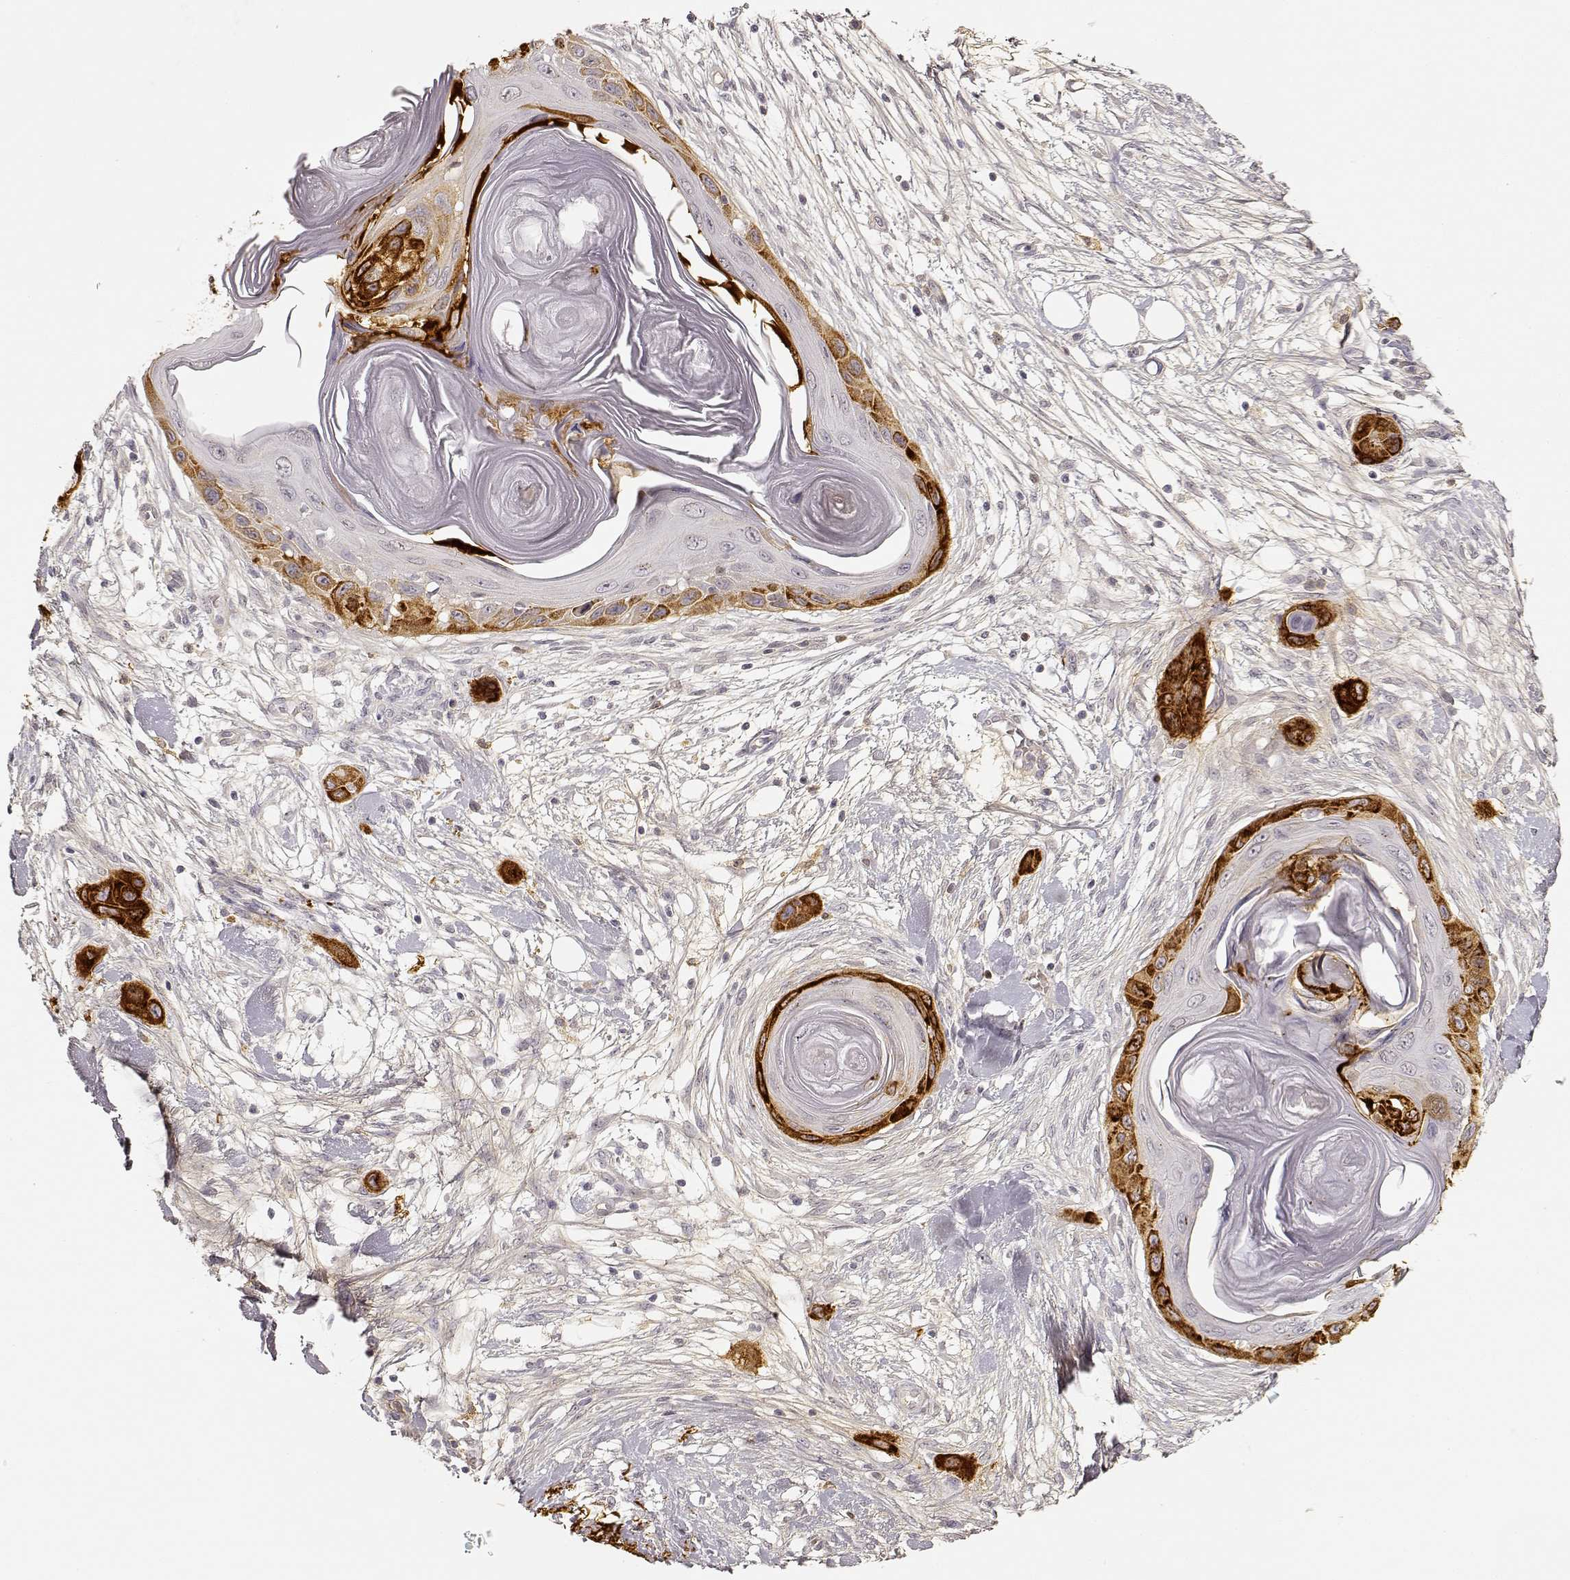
{"staining": {"intensity": "strong", "quantity": "25%-75%", "location": "cytoplasmic/membranous"}, "tissue": "skin cancer", "cell_type": "Tumor cells", "image_type": "cancer", "snomed": [{"axis": "morphology", "description": "Squamous cell carcinoma, NOS"}, {"axis": "topography", "description": "Skin"}], "caption": "Brown immunohistochemical staining in skin squamous cell carcinoma exhibits strong cytoplasmic/membranous positivity in approximately 25%-75% of tumor cells.", "gene": "LAMC2", "patient": {"sex": "male", "age": 79}}